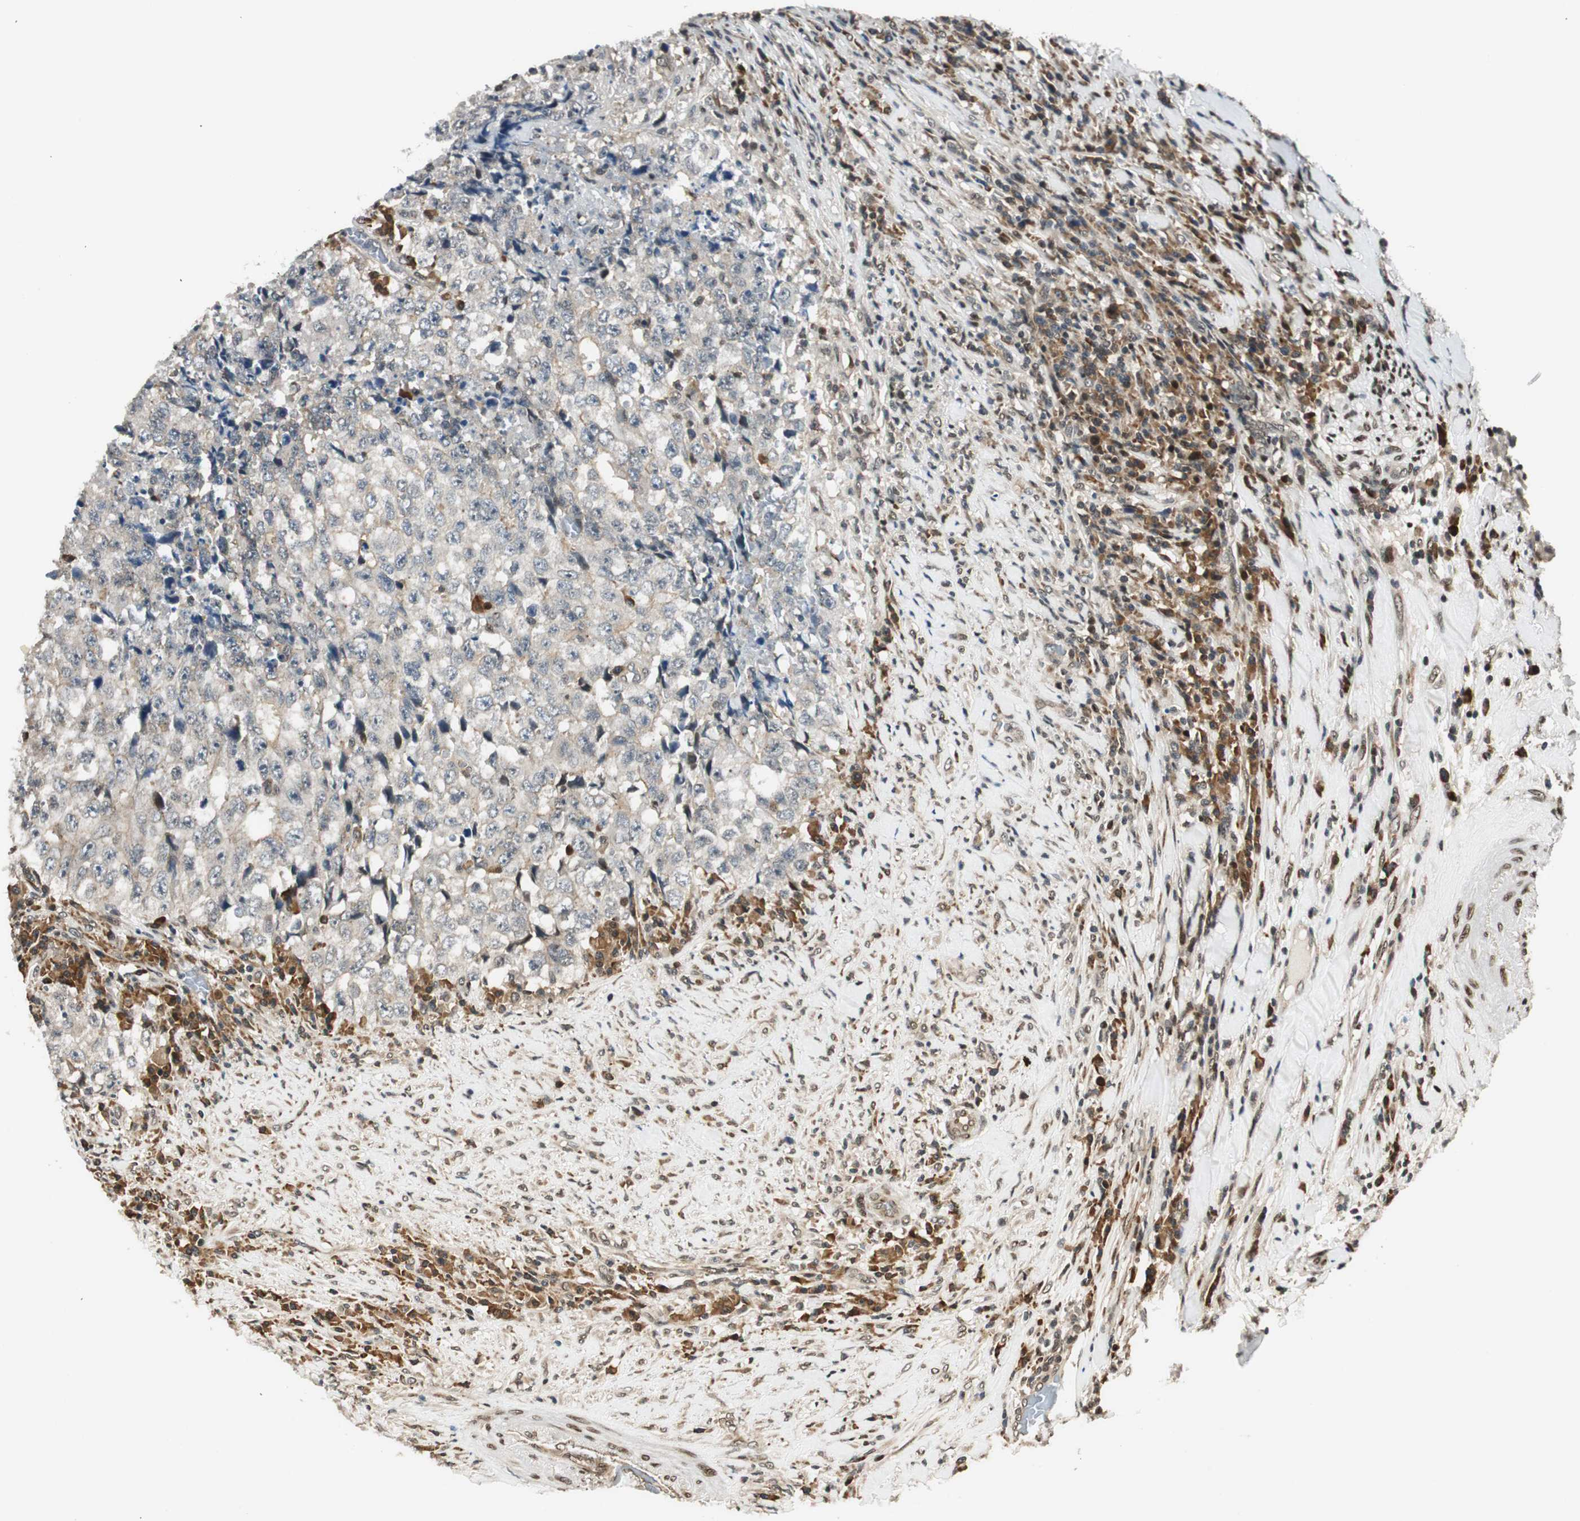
{"staining": {"intensity": "negative", "quantity": "none", "location": "none"}, "tissue": "testis cancer", "cell_type": "Tumor cells", "image_type": "cancer", "snomed": [{"axis": "morphology", "description": "Necrosis, NOS"}, {"axis": "morphology", "description": "Carcinoma, Embryonal, NOS"}, {"axis": "topography", "description": "Testis"}], "caption": "Immunohistochemistry of testis embryonal carcinoma reveals no staining in tumor cells.", "gene": "RING1", "patient": {"sex": "male", "age": 19}}